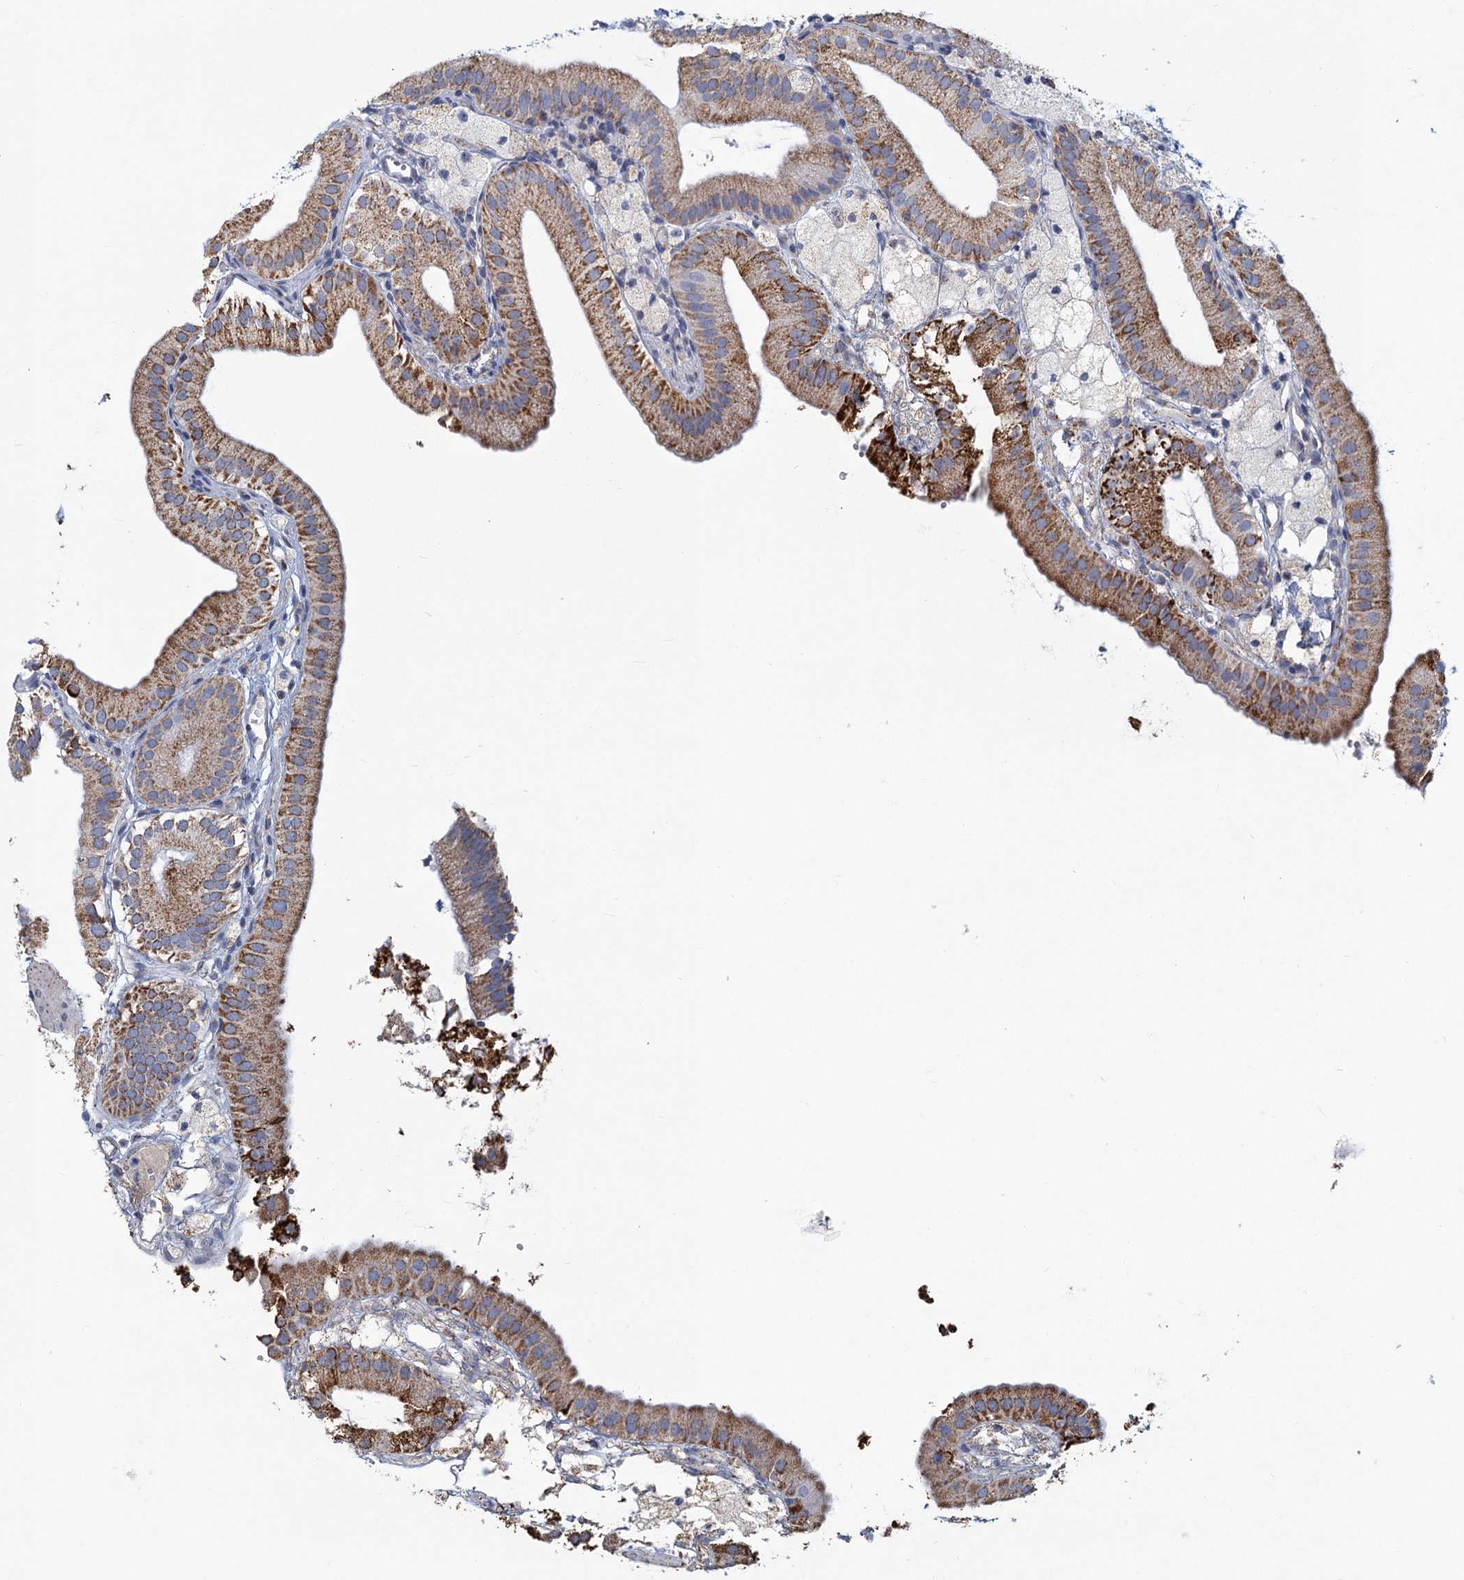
{"staining": {"intensity": "moderate", "quantity": ">75%", "location": "cytoplasmic/membranous"}, "tissue": "gallbladder", "cell_type": "Glandular cells", "image_type": "normal", "snomed": [{"axis": "morphology", "description": "Normal tissue, NOS"}, {"axis": "topography", "description": "Gallbladder"}], "caption": "Immunohistochemical staining of unremarkable gallbladder displays >75% levels of moderate cytoplasmic/membranous protein positivity in about >75% of glandular cells.", "gene": "NDUFC2", "patient": {"sex": "male", "age": 55}}